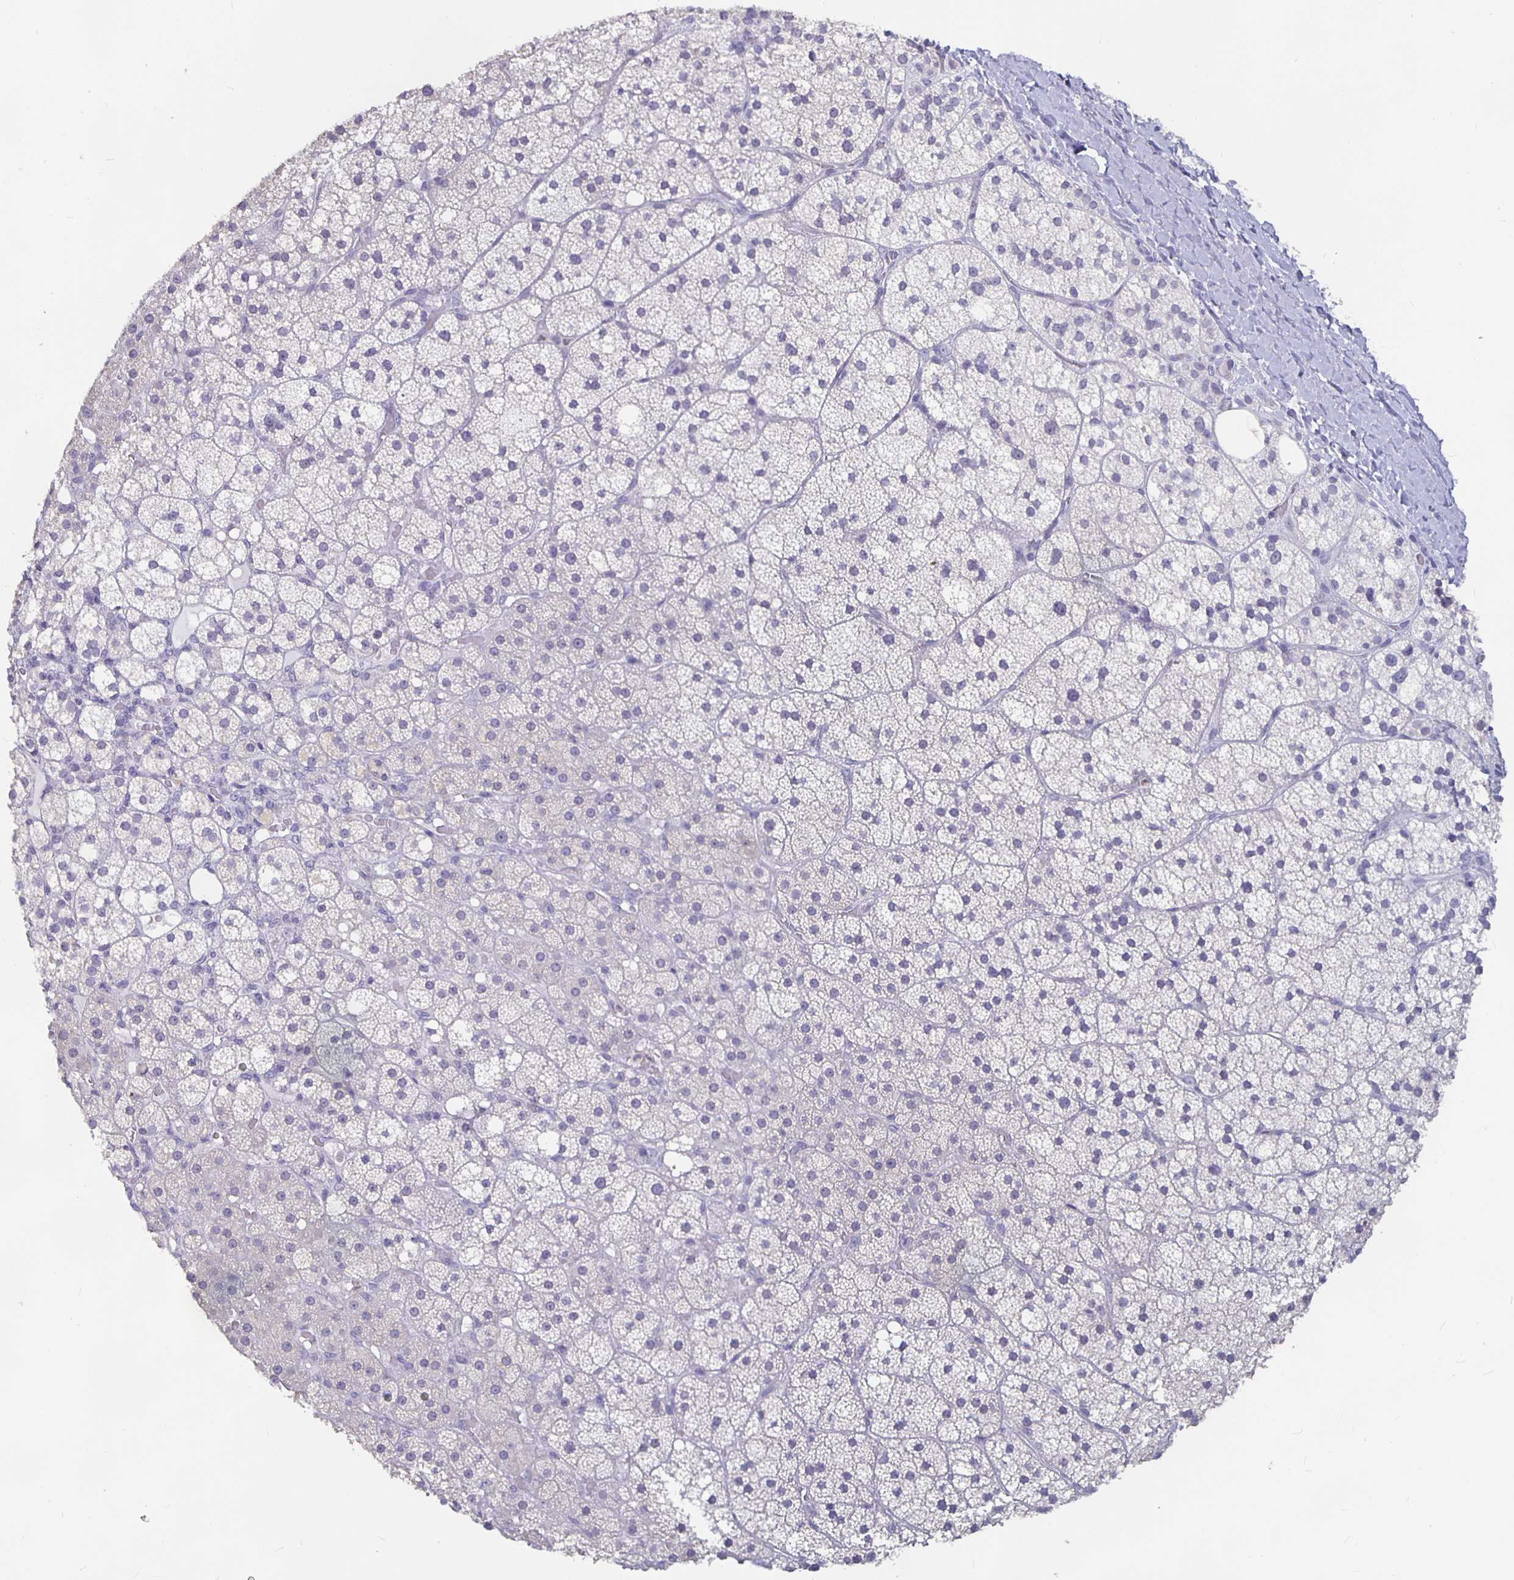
{"staining": {"intensity": "negative", "quantity": "none", "location": "none"}, "tissue": "adrenal gland", "cell_type": "Glandular cells", "image_type": "normal", "snomed": [{"axis": "morphology", "description": "Normal tissue, NOS"}, {"axis": "topography", "description": "Adrenal gland"}], "caption": "This is an IHC image of normal adrenal gland. There is no positivity in glandular cells.", "gene": "GPX4", "patient": {"sex": "male", "age": 53}}